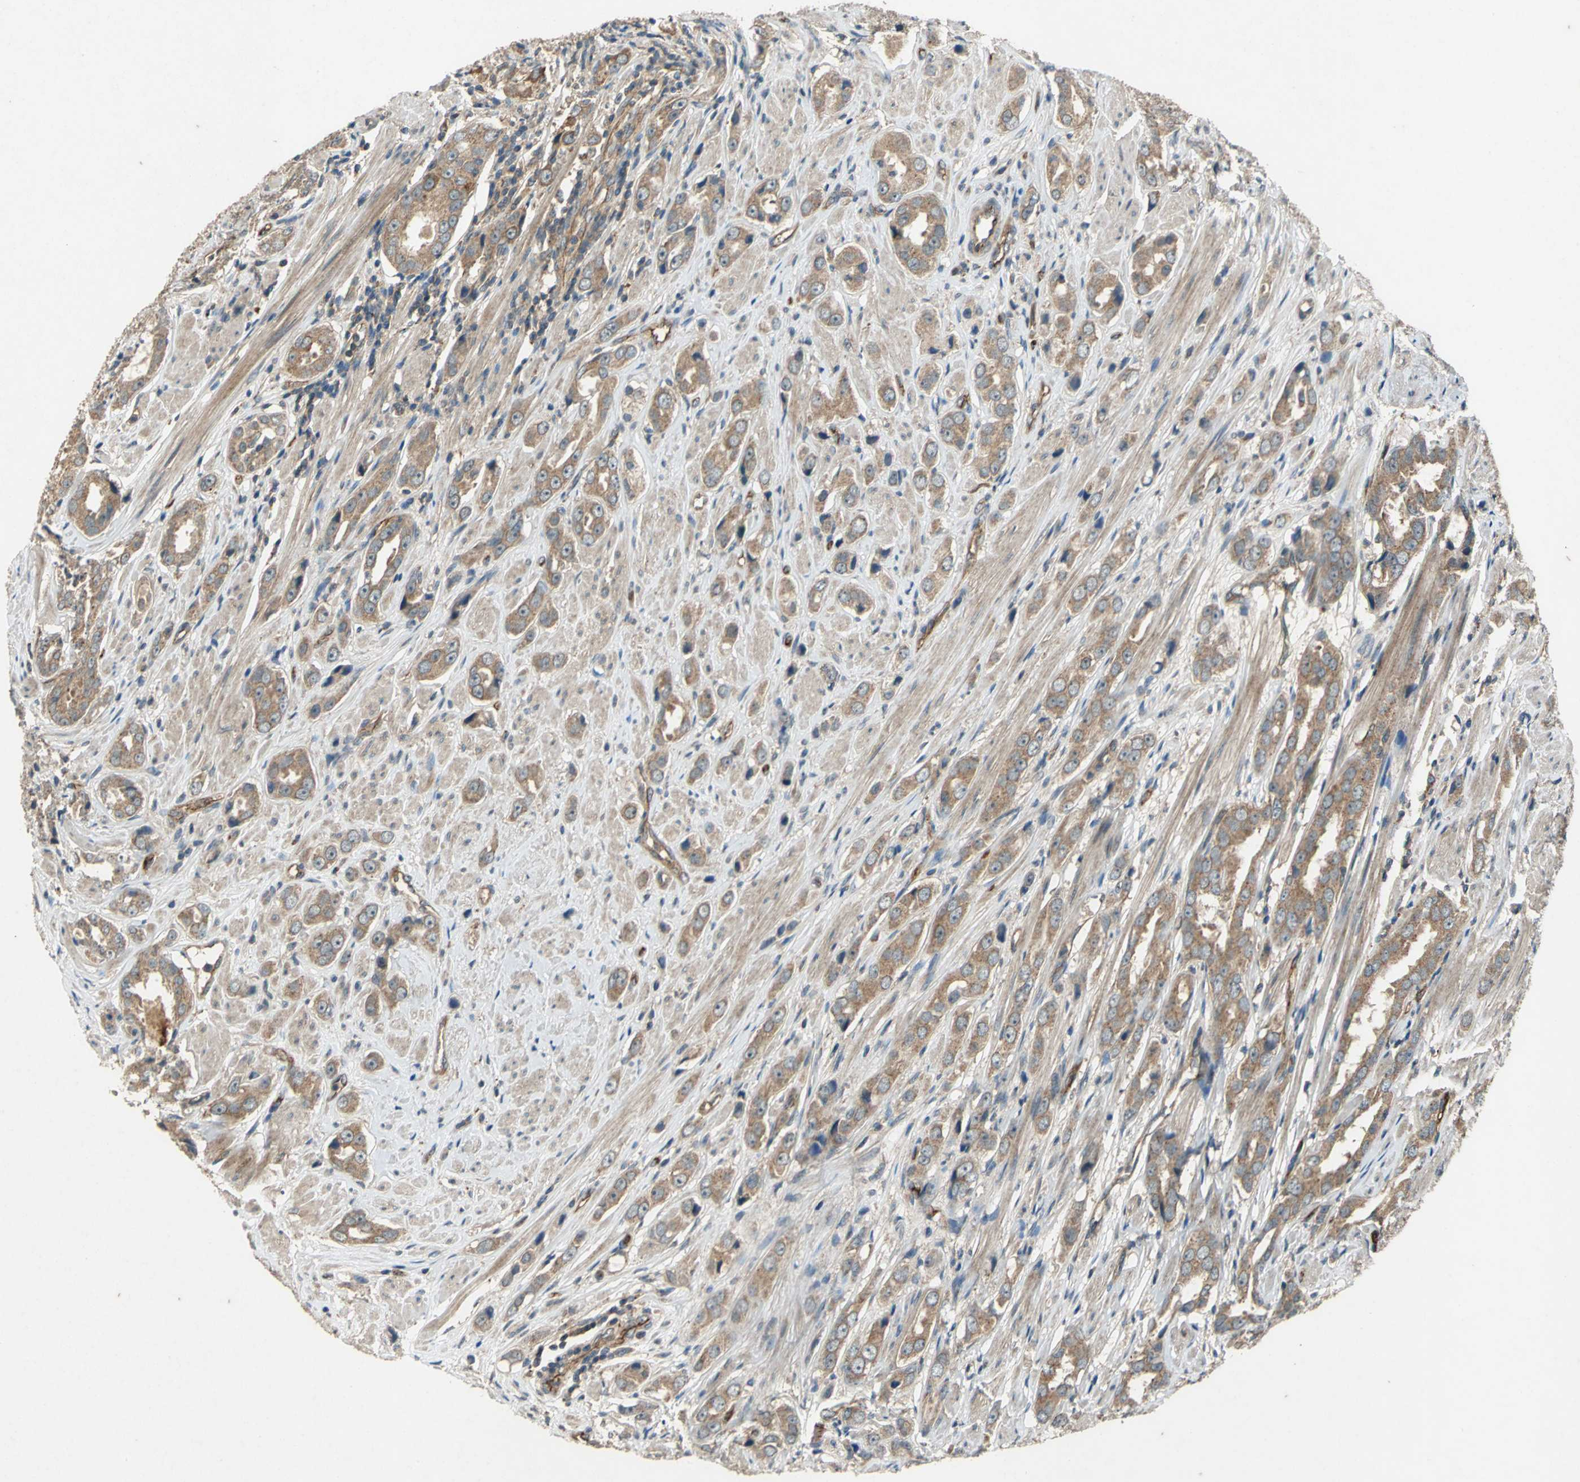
{"staining": {"intensity": "moderate", "quantity": ">75%", "location": "cytoplasmic/membranous"}, "tissue": "prostate cancer", "cell_type": "Tumor cells", "image_type": "cancer", "snomed": [{"axis": "morphology", "description": "Adenocarcinoma, Medium grade"}, {"axis": "topography", "description": "Prostate"}], "caption": "Protein staining demonstrates moderate cytoplasmic/membranous positivity in about >75% of tumor cells in prostate cancer.", "gene": "EMCN", "patient": {"sex": "male", "age": 53}}